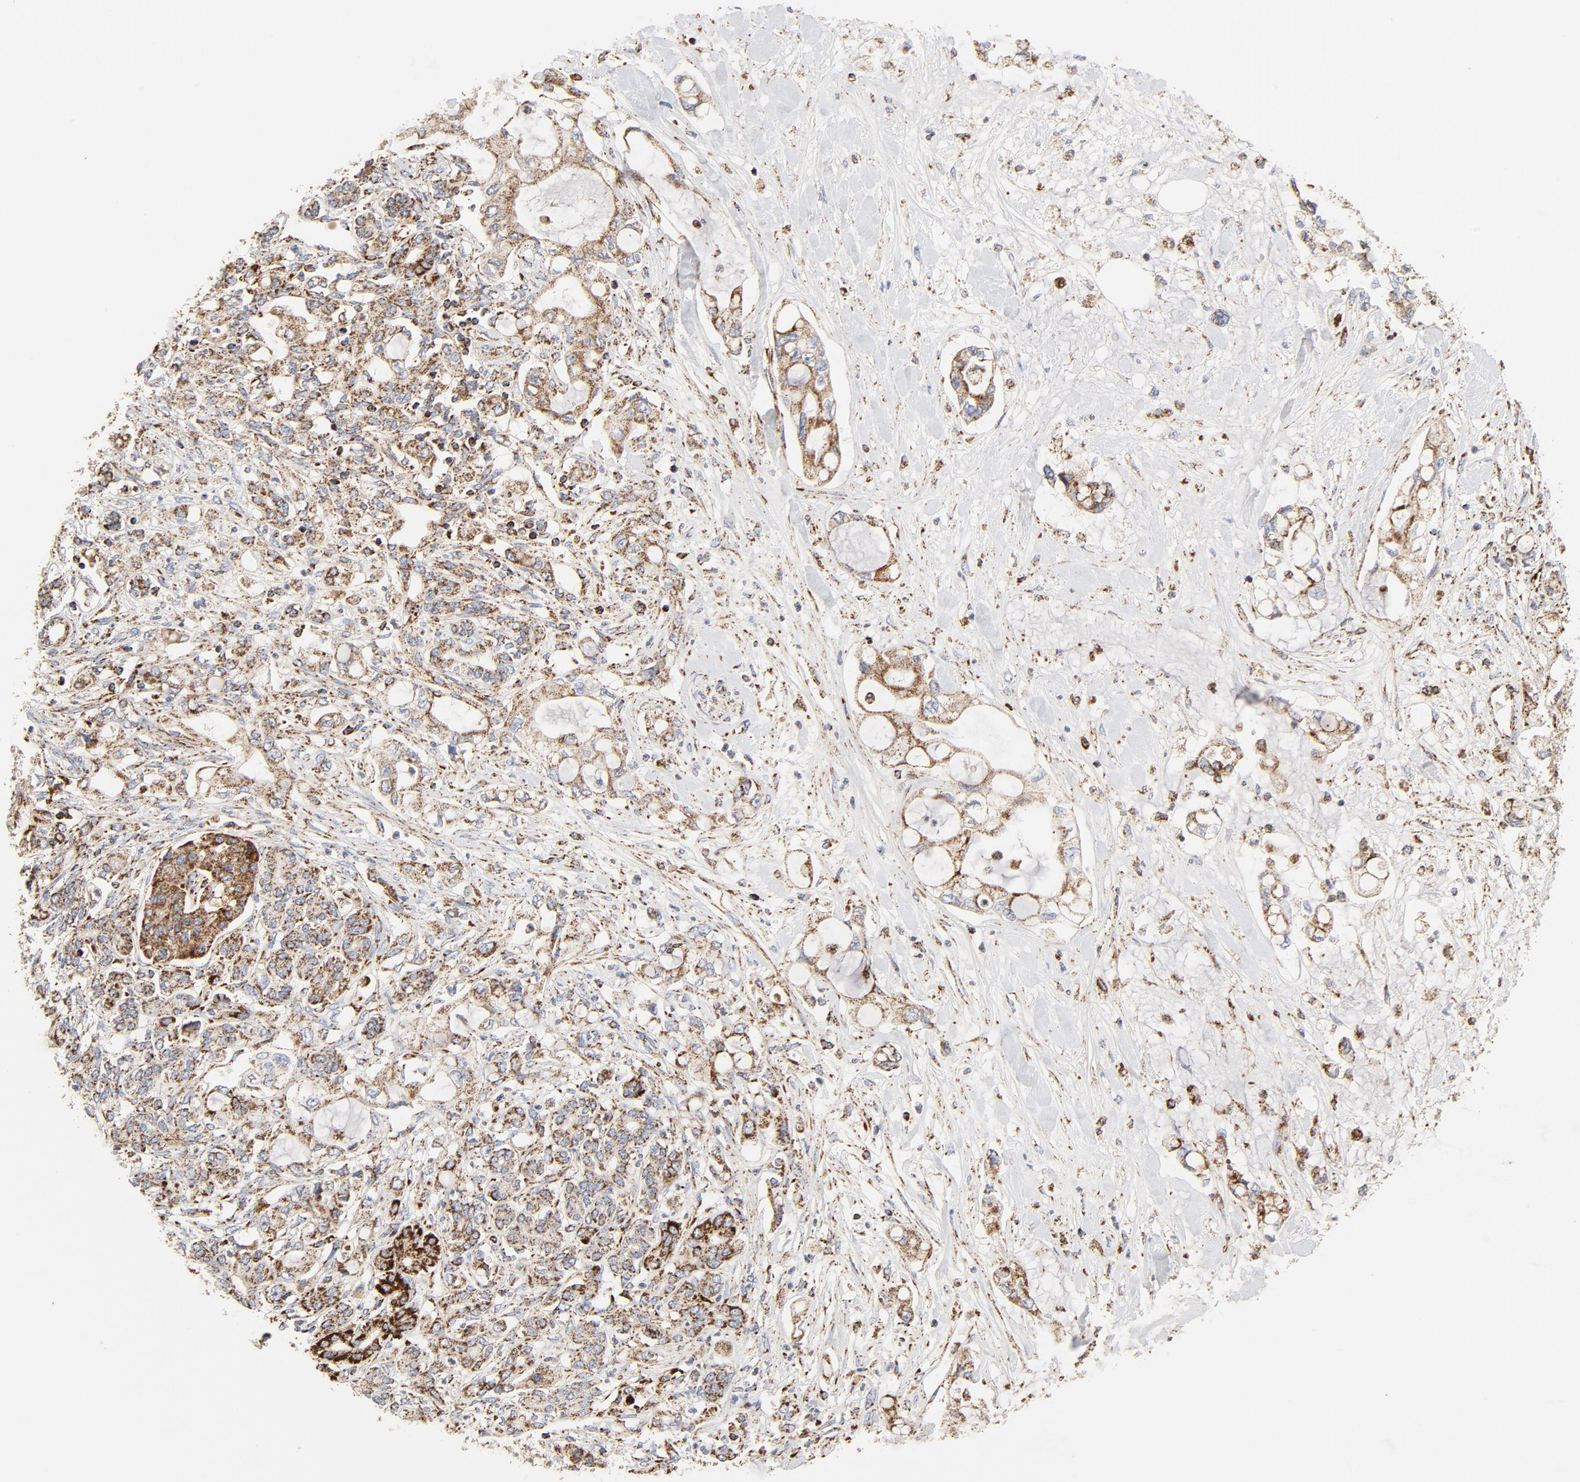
{"staining": {"intensity": "moderate", "quantity": ">75%", "location": "cytoplasmic/membranous"}, "tissue": "pancreatic cancer", "cell_type": "Tumor cells", "image_type": "cancer", "snomed": [{"axis": "morphology", "description": "Adenocarcinoma, NOS"}, {"axis": "topography", "description": "Pancreas"}], "caption": "IHC histopathology image of neoplastic tissue: pancreatic adenocarcinoma stained using IHC shows medium levels of moderate protein expression localized specifically in the cytoplasmic/membranous of tumor cells, appearing as a cytoplasmic/membranous brown color.", "gene": "PCNX4", "patient": {"sex": "female", "age": 70}}